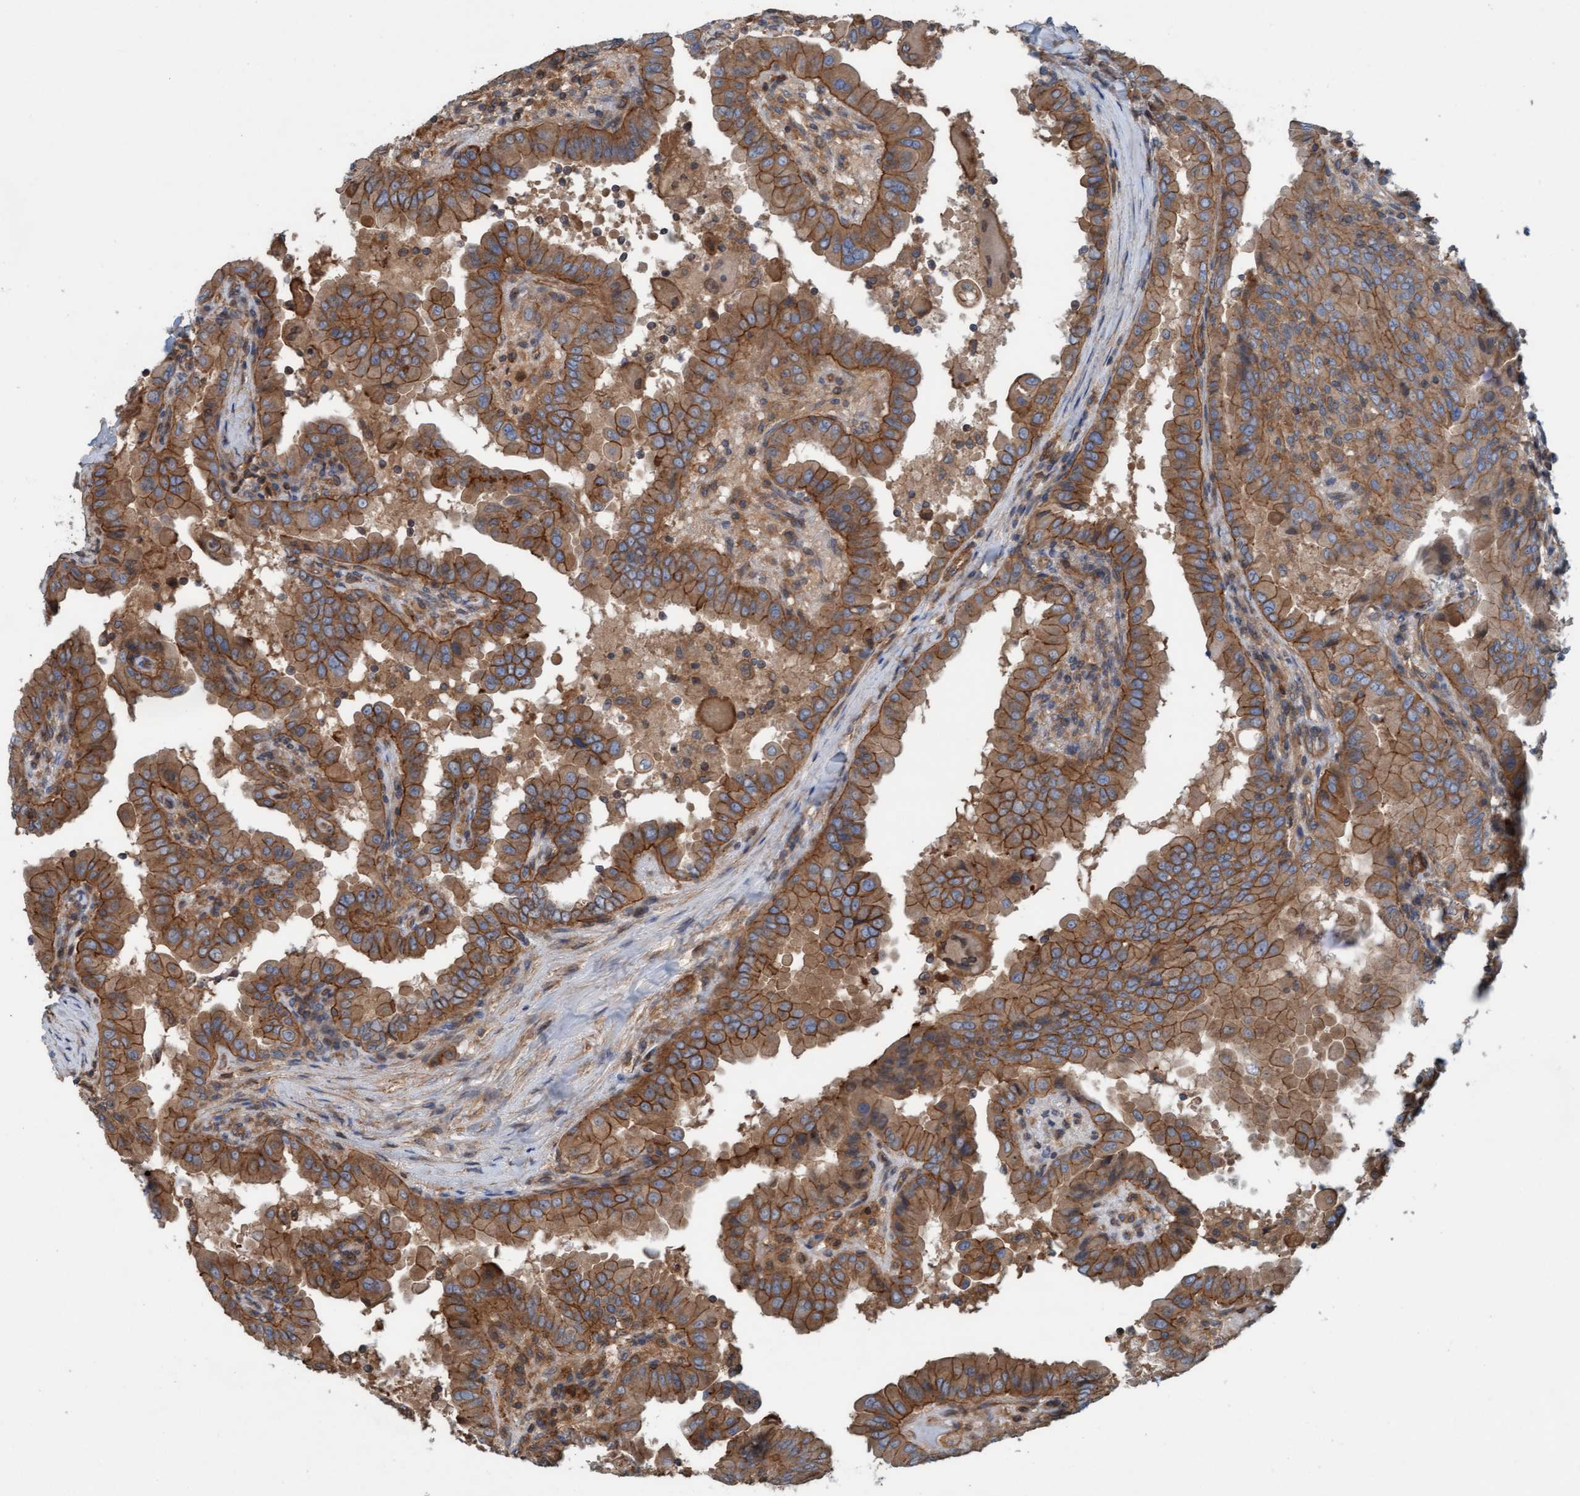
{"staining": {"intensity": "moderate", "quantity": ">75%", "location": "cytoplasmic/membranous"}, "tissue": "thyroid cancer", "cell_type": "Tumor cells", "image_type": "cancer", "snomed": [{"axis": "morphology", "description": "Papillary adenocarcinoma, NOS"}, {"axis": "topography", "description": "Thyroid gland"}], "caption": "Thyroid cancer (papillary adenocarcinoma) was stained to show a protein in brown. There is medium levels of moderate cytoplasmic/membranous staining in about >75% of tumor cells. (DAB = brown stain, brightfield microscopy at high magnification).", "gene": "ERAL1", "patient": {"sex": "male", "age": 33}}